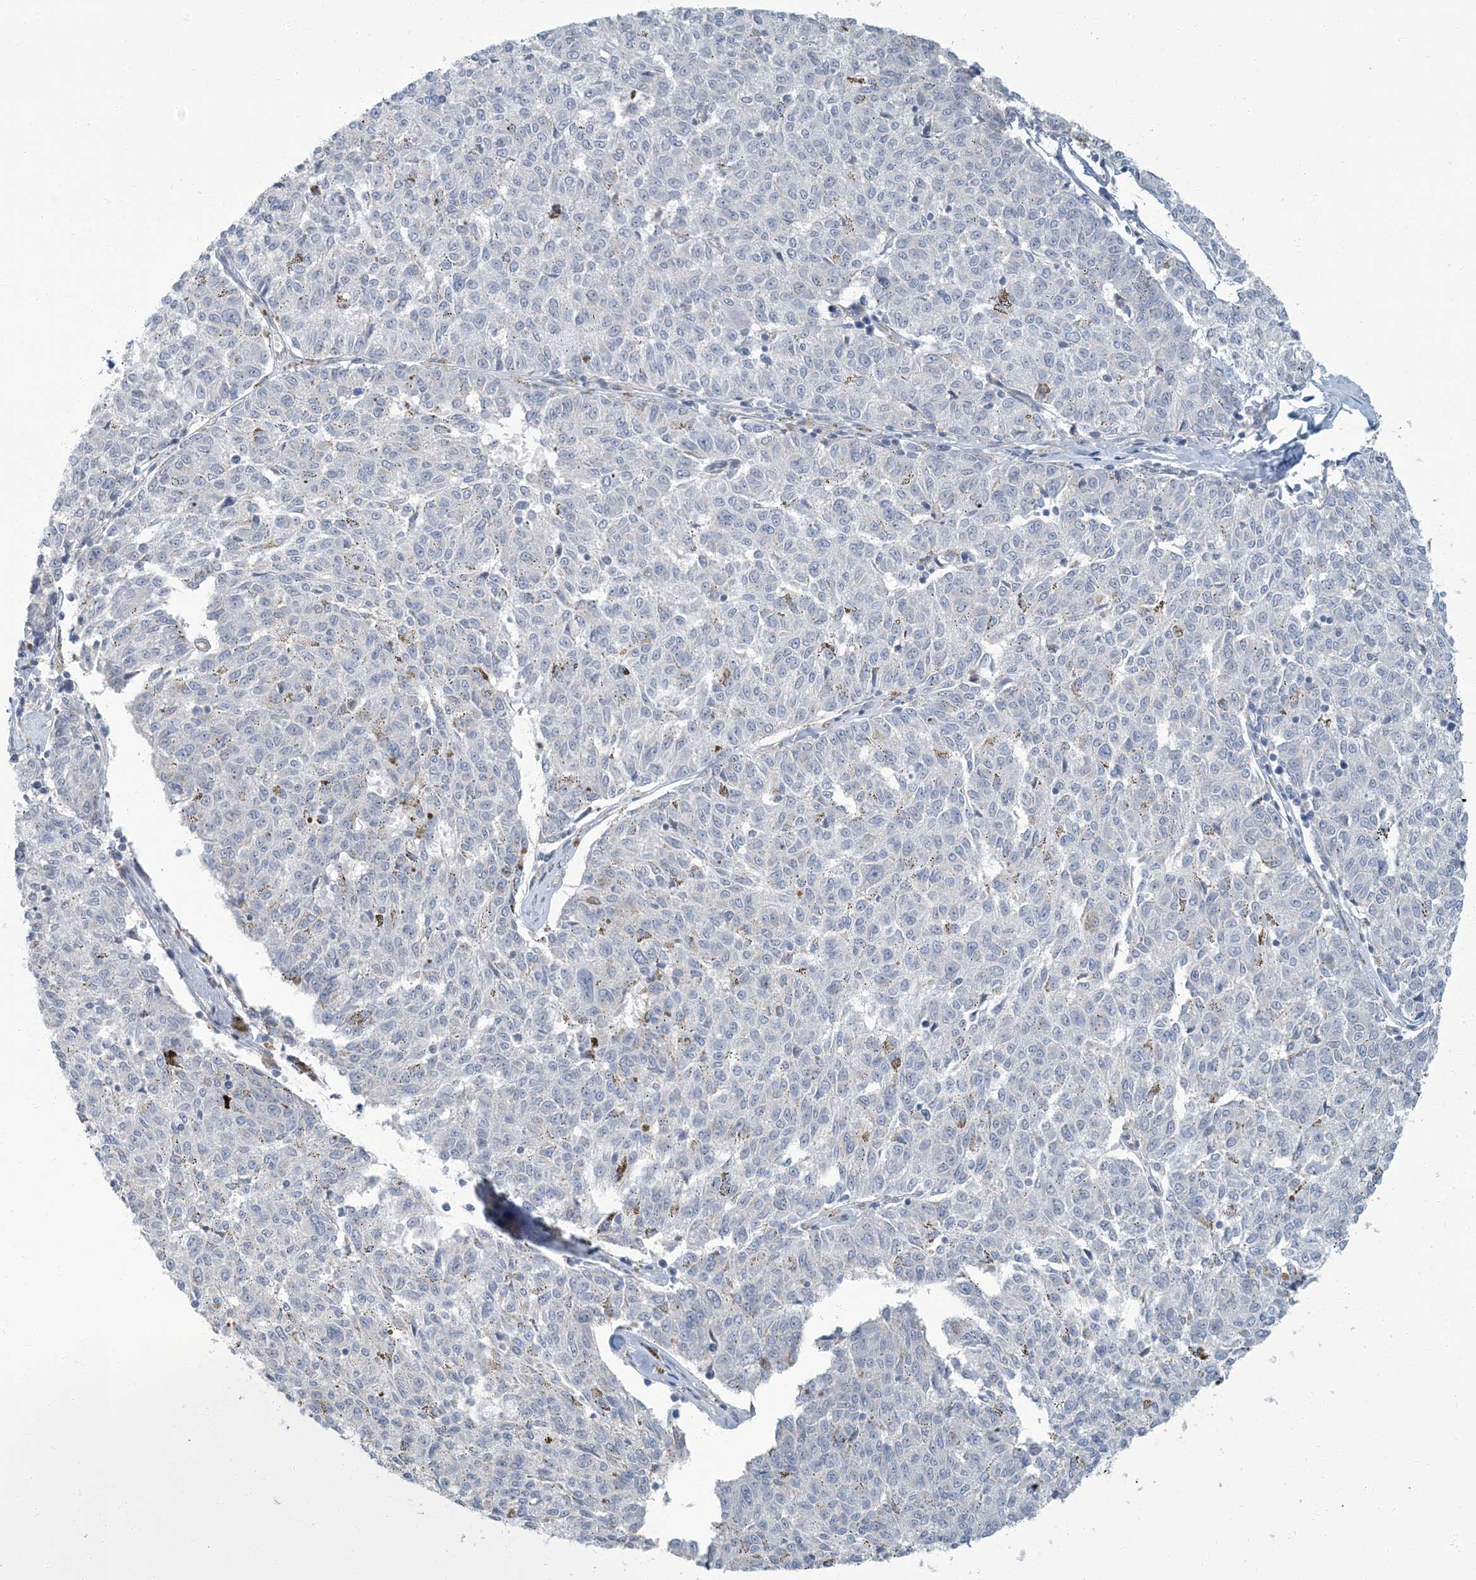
{"staining": {"intensity": "negative", "quantity": "none", "location": "none"}, "tissue": "melanoma", "cell_type": "Tumor cells", "image_type": "cancer", "snomed": [{"axis": "morphology", "description": "Malignant melanoma, NOS"}, {"axis": "topography", "description": "Skin"}], "caption": "Immunohistochemistry of human malignant melanoma shows no positivity in tumor cells.", "gene": "EPHA4", "patient": {"sex": "female", "age": 72}}